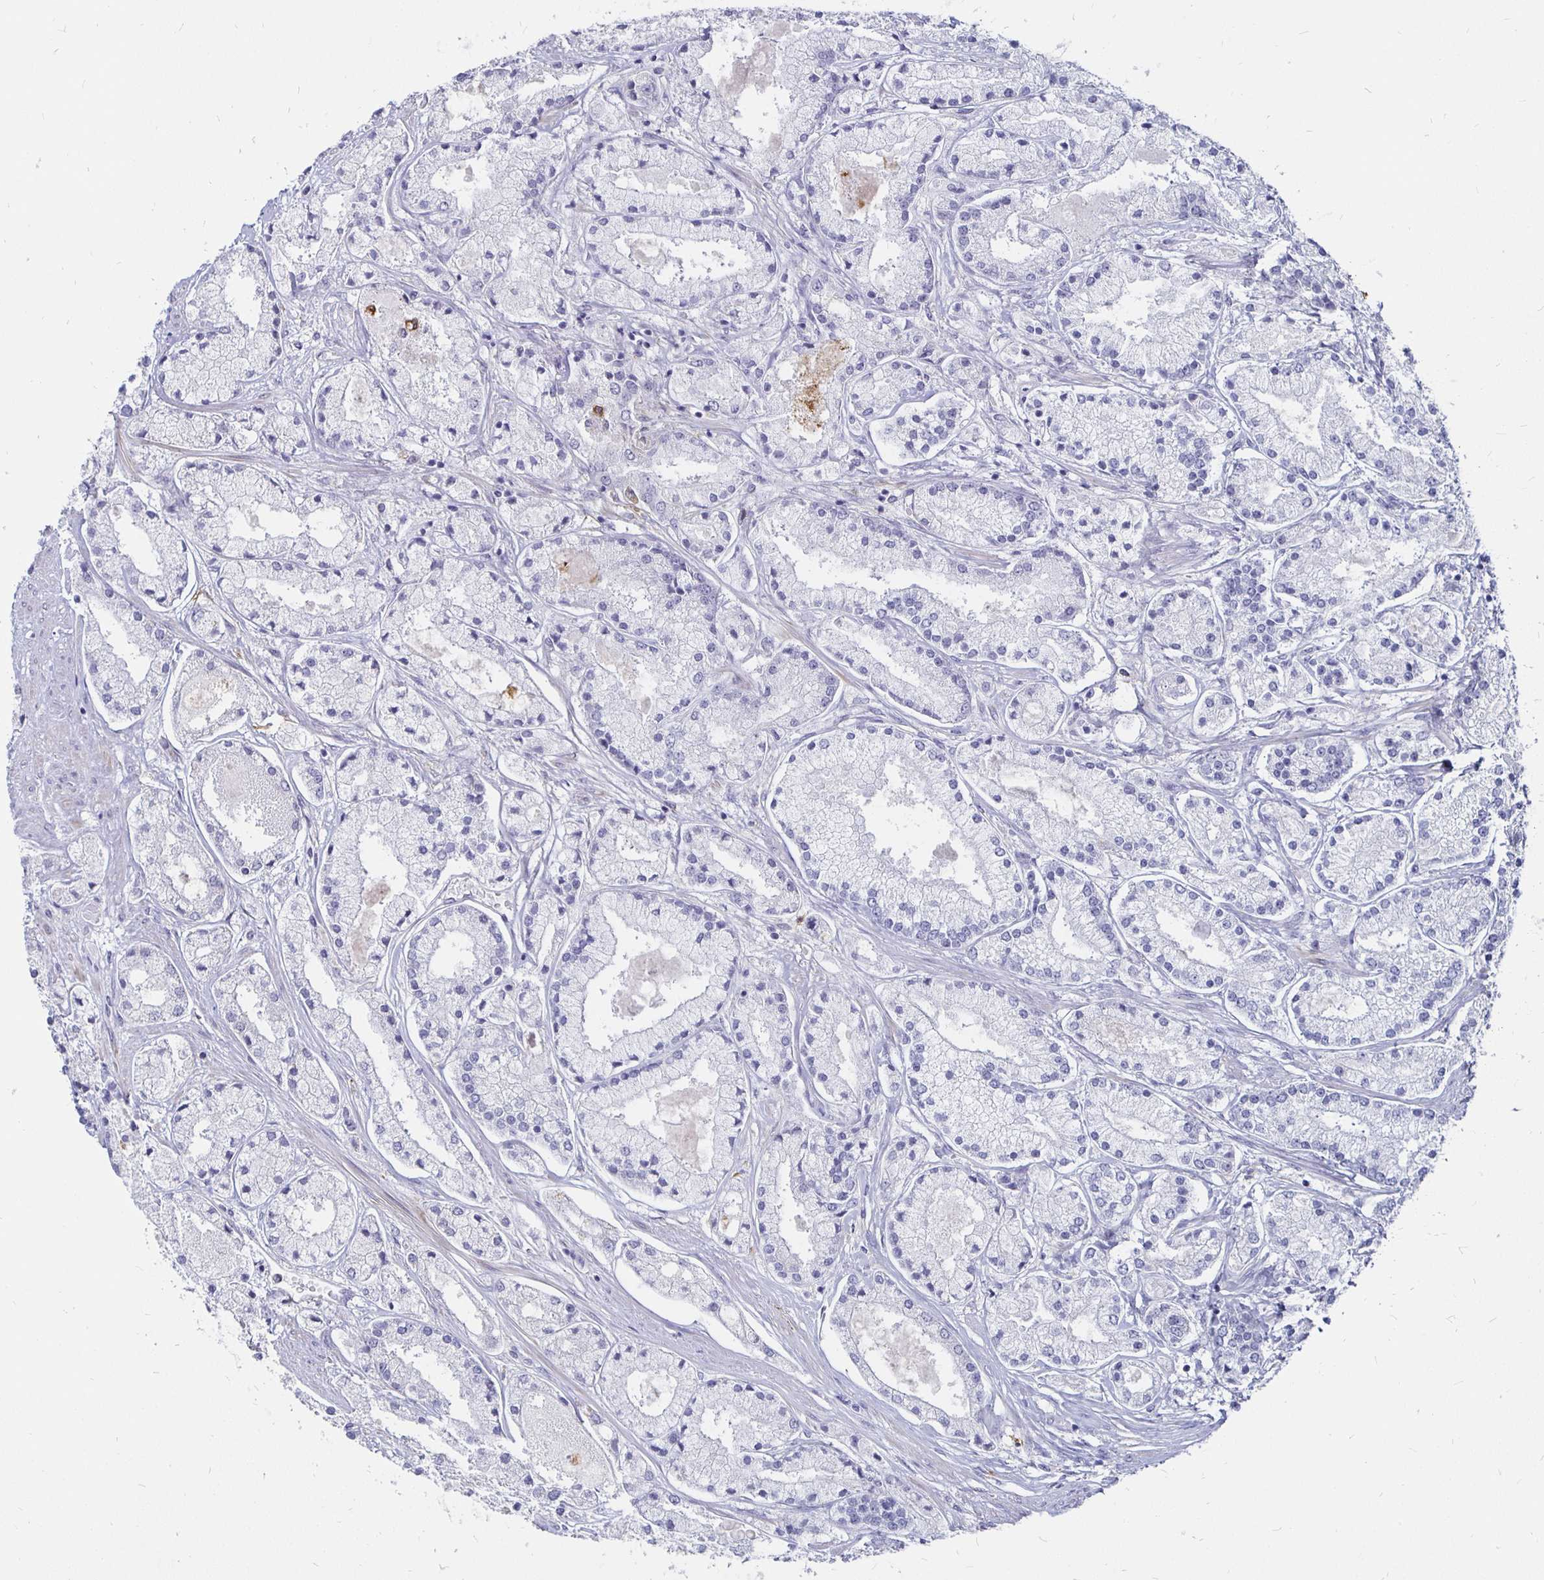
{"staining": {"intensity": "negative", "quantity": "none", "location": "none"}, "tissue": "prostate cancer", "cell_type": "Tumor cells", "image_type": "cancer", "snomed": [{"axis": "morphology", "description": "Adenocarcinoma, High grade"}, {"axis": "topography", "description": "Prostate"}], "caption": "An image of human prostate high-grade adenocarcinoma is negative for staining in tumor cells.", "gene": "CCDC85A", "patient": {"sex": "male", "age": 67}}